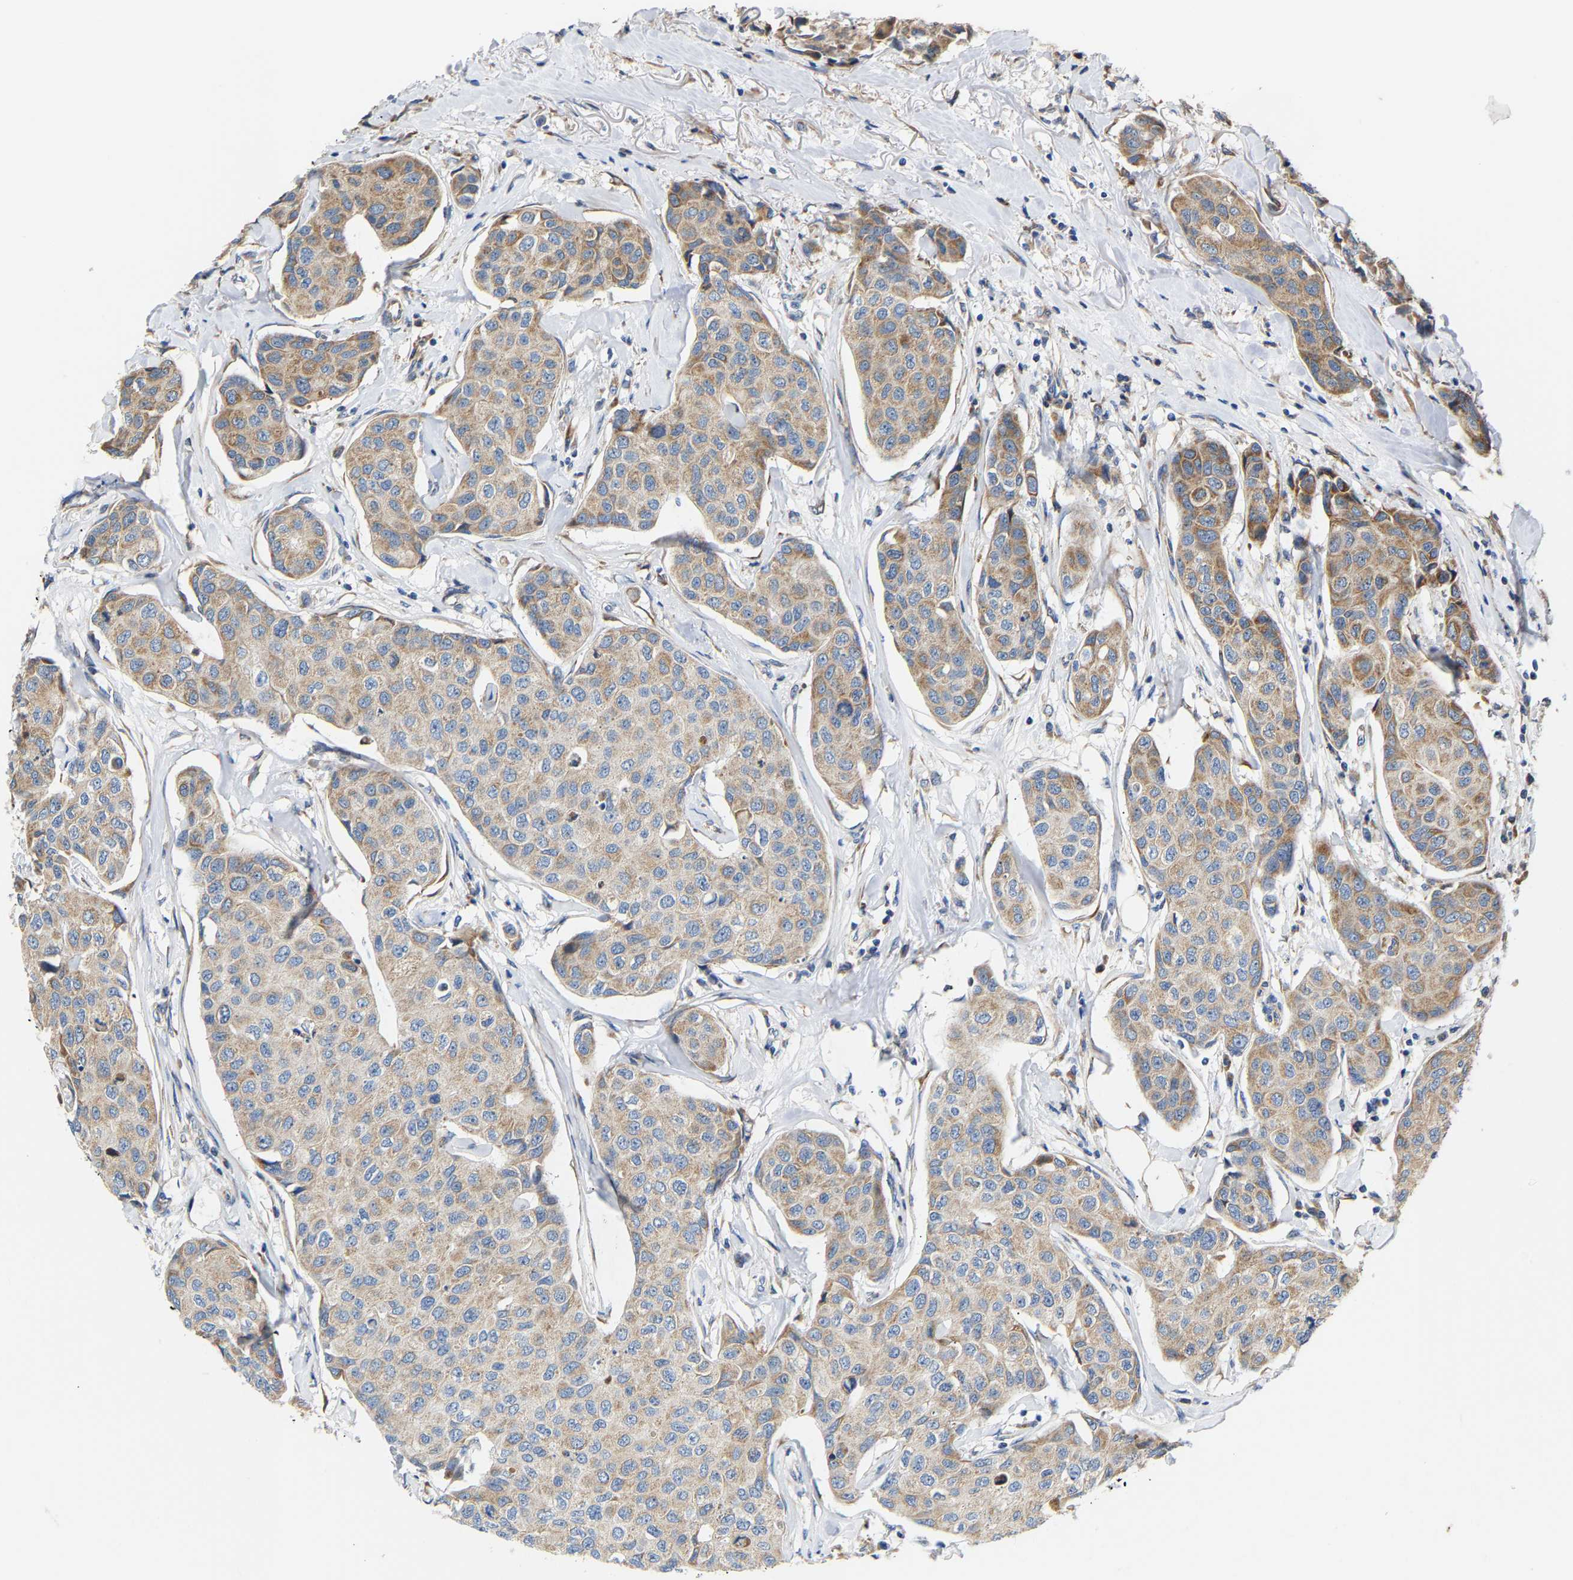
{"staining": {"intensity": "moderate", "quantity": ">75%", "location": "cytoplasmic/membranous"}, "tissue": "breast cancer", "cell_type": "Tumor cells", "image_type": "cancer", "snomed": [{"axis": "morphology", "description": "Duct carcinoma"}, {"axis": "topography", "description": "Breast"}], "caption": "An image showing moderate cytoplasmic/membranous staining in approximately >75% of tumor cells in breast cancer (infiltrating ductal carcinoma), as visualized by brown immunohistochemical staining.", "gene": "TMEM168", "patient": {"sex": "female", "age": 80}}